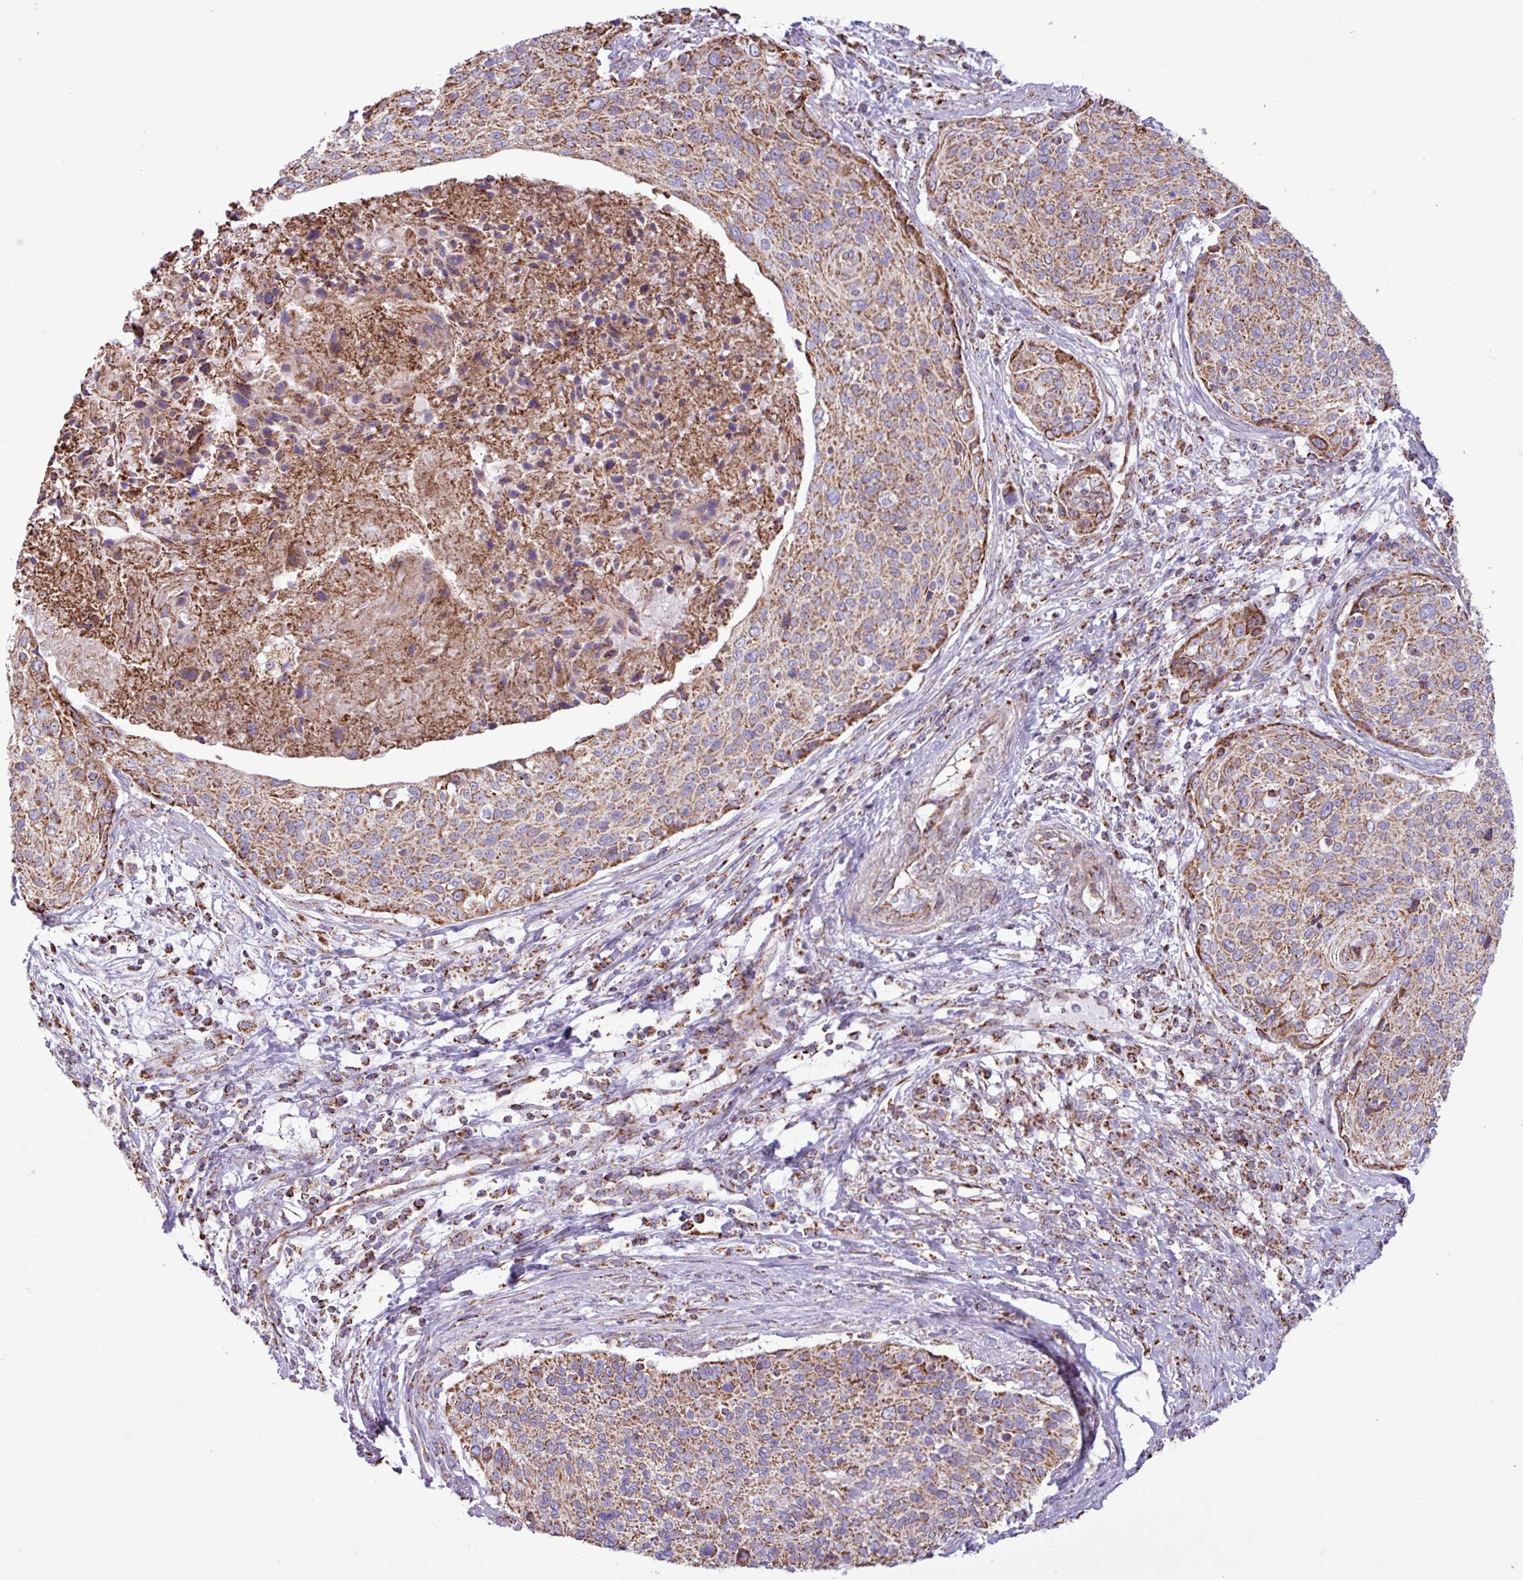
{"staining": {"intensity": "moderate", "quantity": ">75%", "location": "cytoplasmic/membranous"}, "tissue": "cervical cancer", "cell_type": "Tumor cells", "image_type": "cancer", "snomed": [{"axis": "morphology", "description": "Squamous cell carcinoma, NOS"}, {"axis": "topography", "description": "Cervix"}], "caption": "Cervical squamous cell carcinoma stained with a brown dye shows moderate cytoplasmic/membranous positive positivity in about >75% of tumor cells.", "gene": "RTL3", "patient": {"sex": "female", "age": 31}}